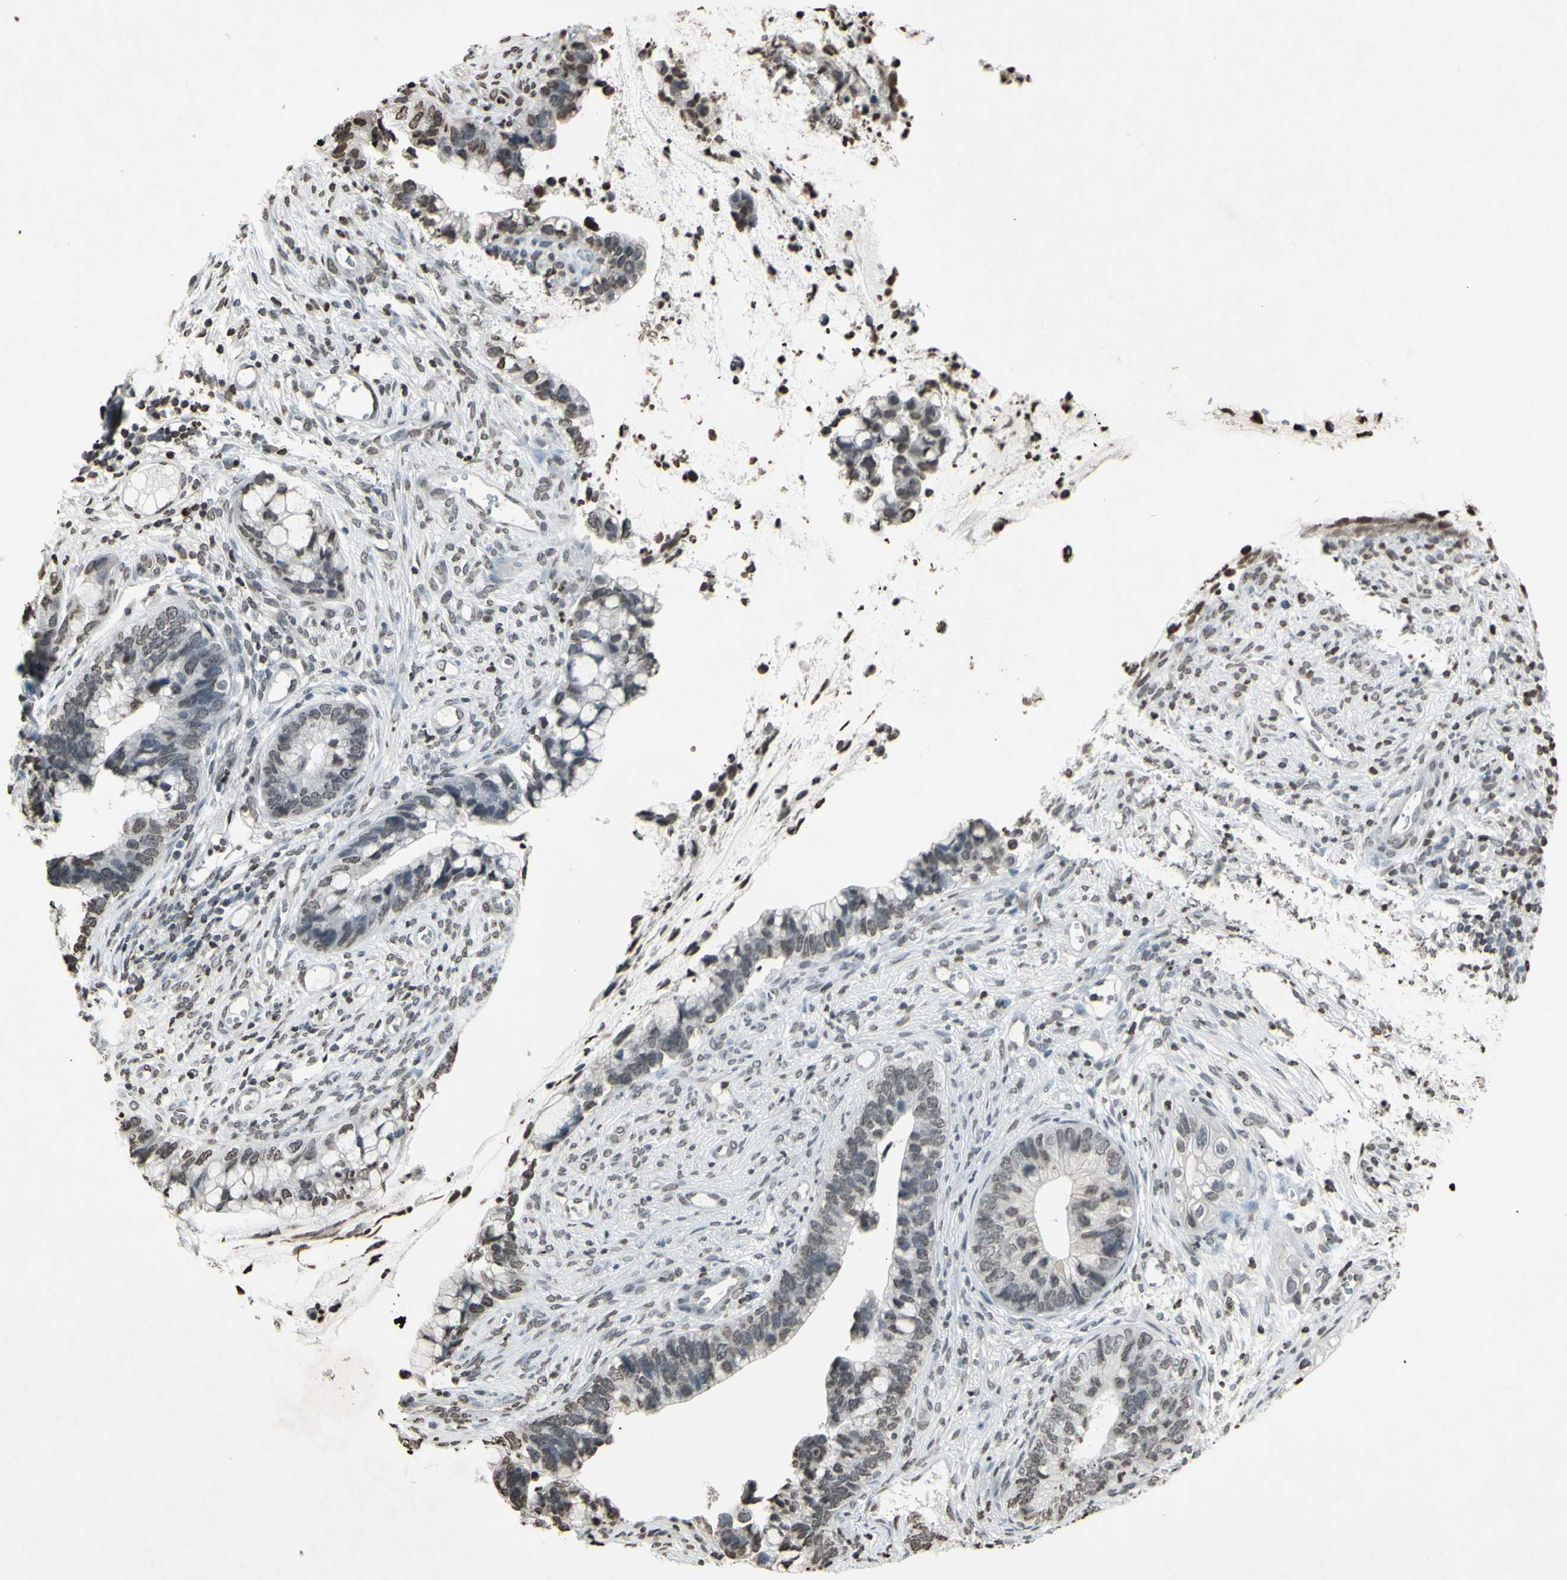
{"staining": {"intensity": "negative", "quantity": "none", "location": "none"}, "tissue": "cervical cancer", "cell_type": "Tumor cells", "image_type": "cancer", "snomed": [{"axis": "morphology", "description": "Adenocarcinoma, NOS"}, {"axis": "topography", "description": "Cervix"}], "caption": "IHC of human adenocarcinoma (cervical) displays no positivity in tumor cells.", "gene": "CD79B", "patient": {"sex": "female", "age": 44}}